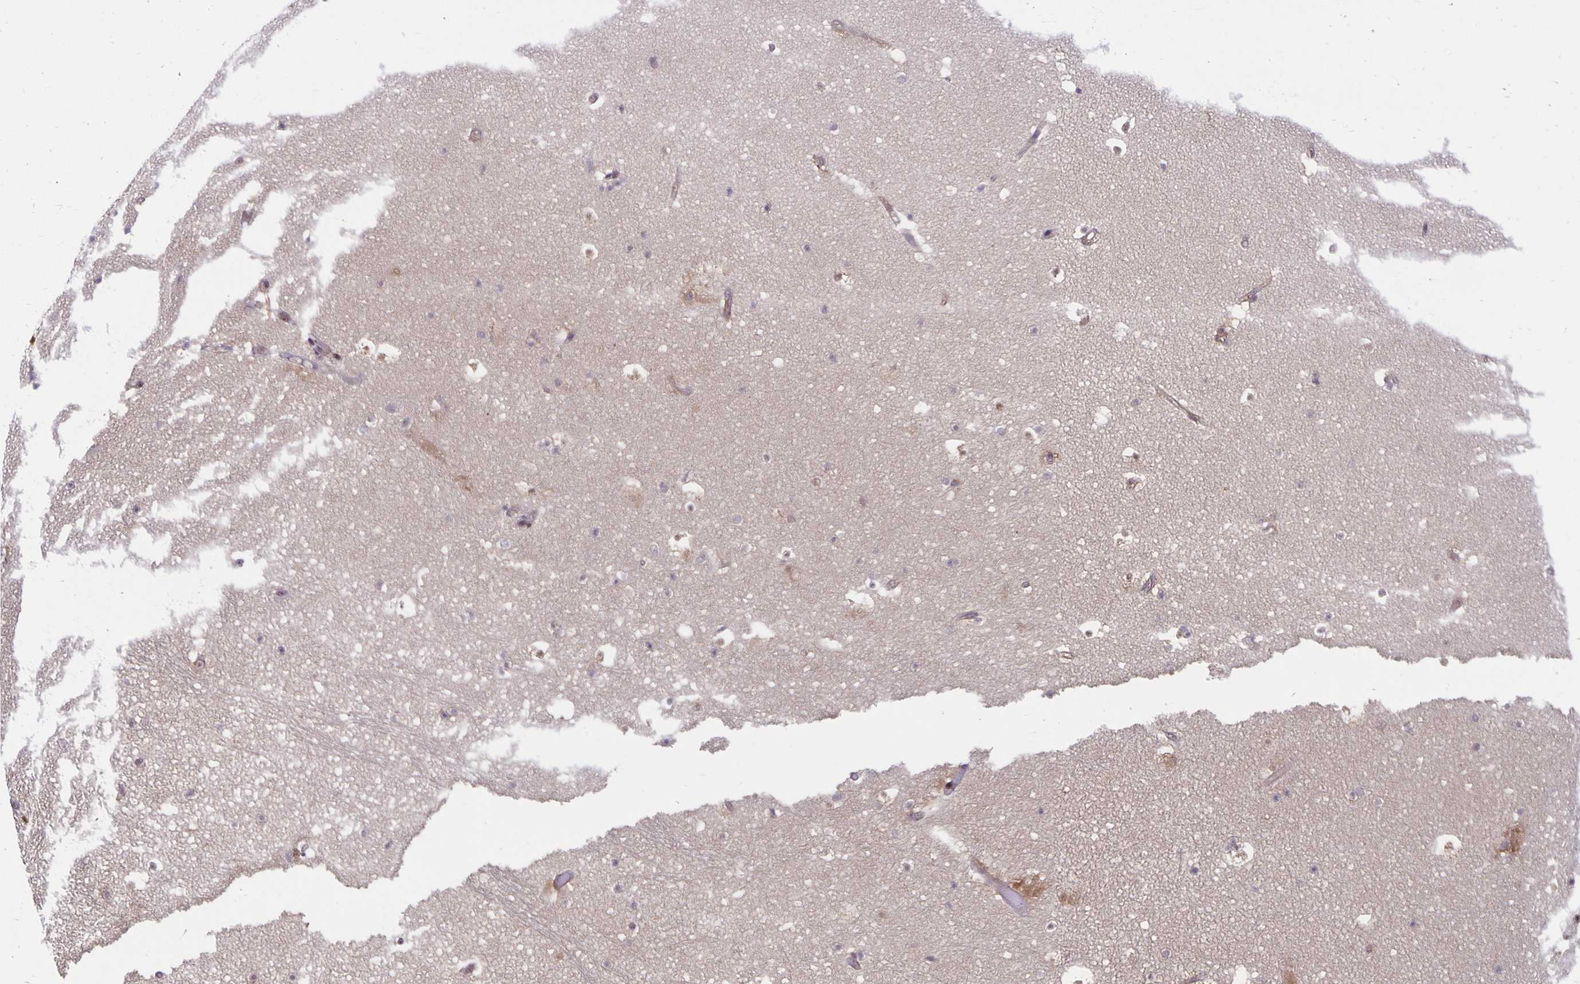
{"staining": {"intensity": "negative", "quantity": "none", "location": "none"}, "tissue": "hippocampus", "cell_type": "Glial cells", "image_type": "normal", "snomed": [{"axis": "morphology", "description": "Normal tissue, NOS"}, {"axis": "topography", "description": "Hippocampus"}], "caption": "Hippocampus stained for a protein using immunohistochemistry exhibits no expression glial cells.", "gene": "EXOC6B", "patient": {"sex": "male", "age": 26}}